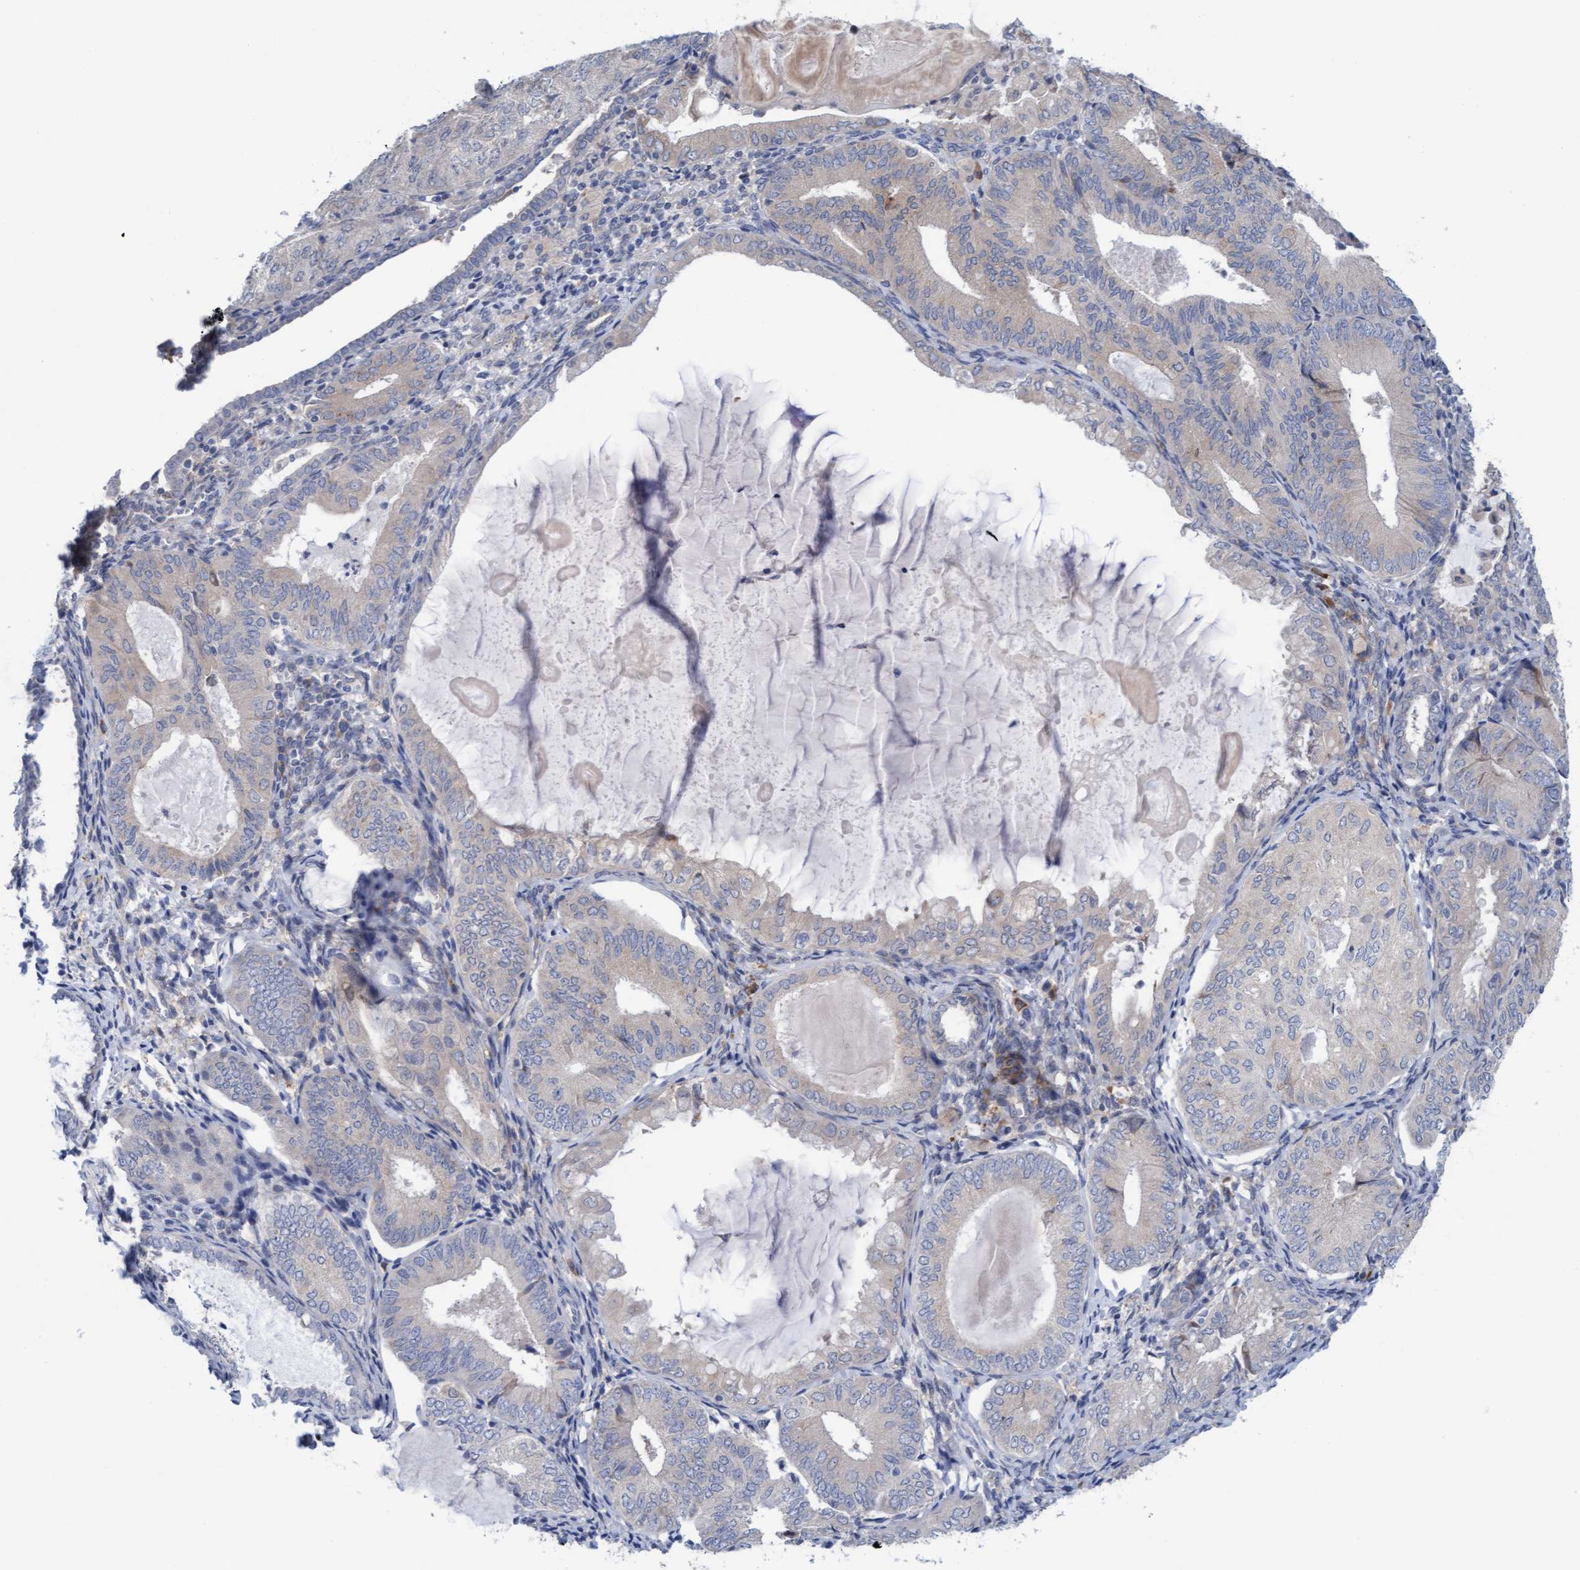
{"staining": {"intensity": "negative", "quantity": "none", "location": "none"}, "tissue": "endometrial cancer", "cell_type": "Tumor cells", "image_type": "cancer", "snomed": [{"axis": "morphology", "description": "Adenocarcinoma, NOS"}, {"axis": "topography", "description": "Endometrium"}], "caption": "Tumor cells show no significant positivity in endometrial cancer.", "gene": "PLCD1", "patient": {"sex": "female", "age": 81}}